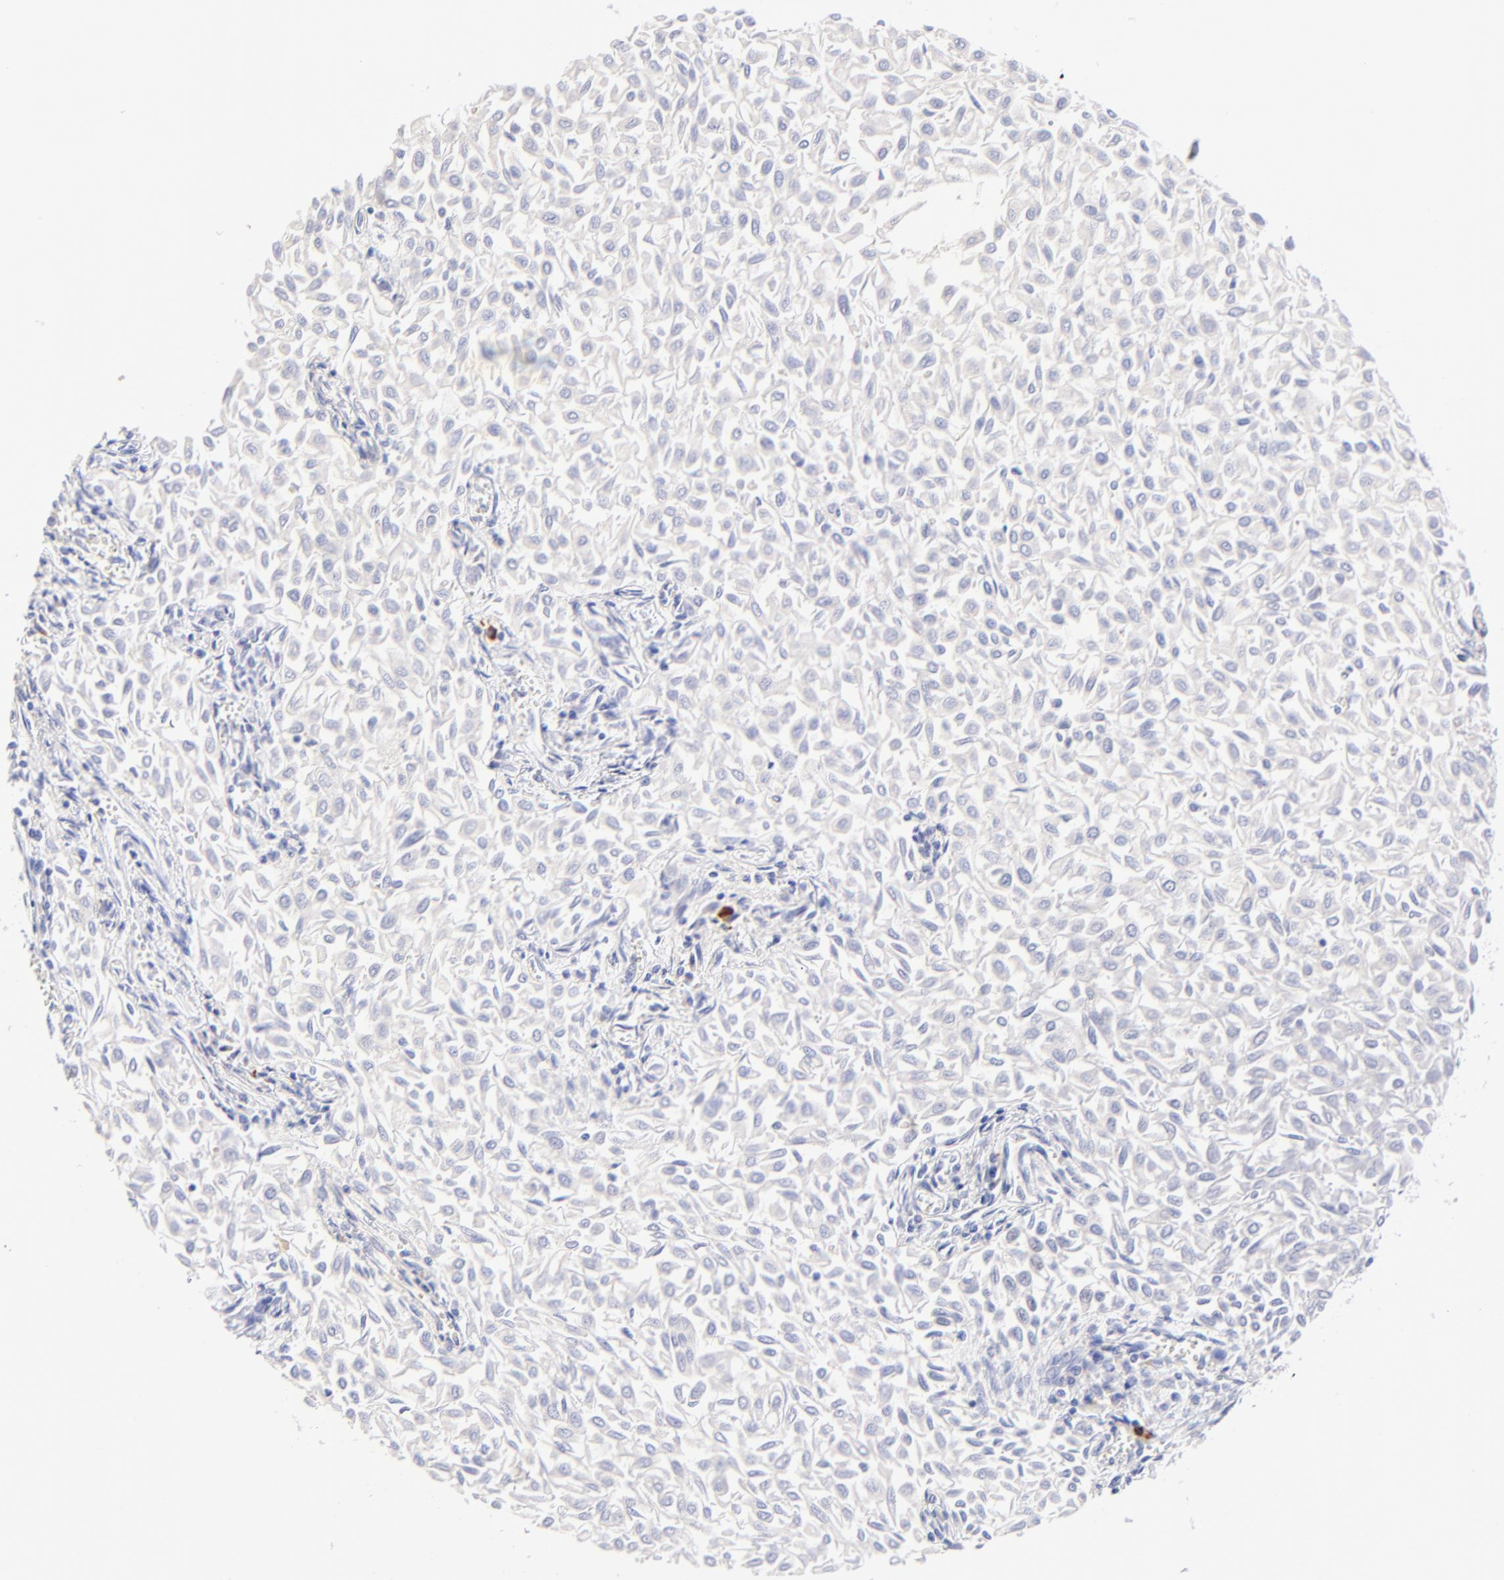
{"staining": {"intensity": "negative", "quantity": "none", "location": "none"}, "tissue": "urothelial cancer", "cell_type": "Tumor cells", "image_type": "cancer", "snomed": [{"axis": "morphology", "description": "Urothelial carcinoma, Low grade"}, {"axis": "topography", "description": "Urinary bladder"}], "caption": "Immunohistochemistry micrograph of neoplastic tissue: urothelial carcinoma (low-grade) stained with DAB (3,3'-diaminobenzidine) demonstrates no significant protein expression in tumor cells. (Brightfield microscopy of DAB immunohistochemistry (IHC) at high magnification).", "gene": "ASB9", "patient": {"sex": "male", "age": 64}}